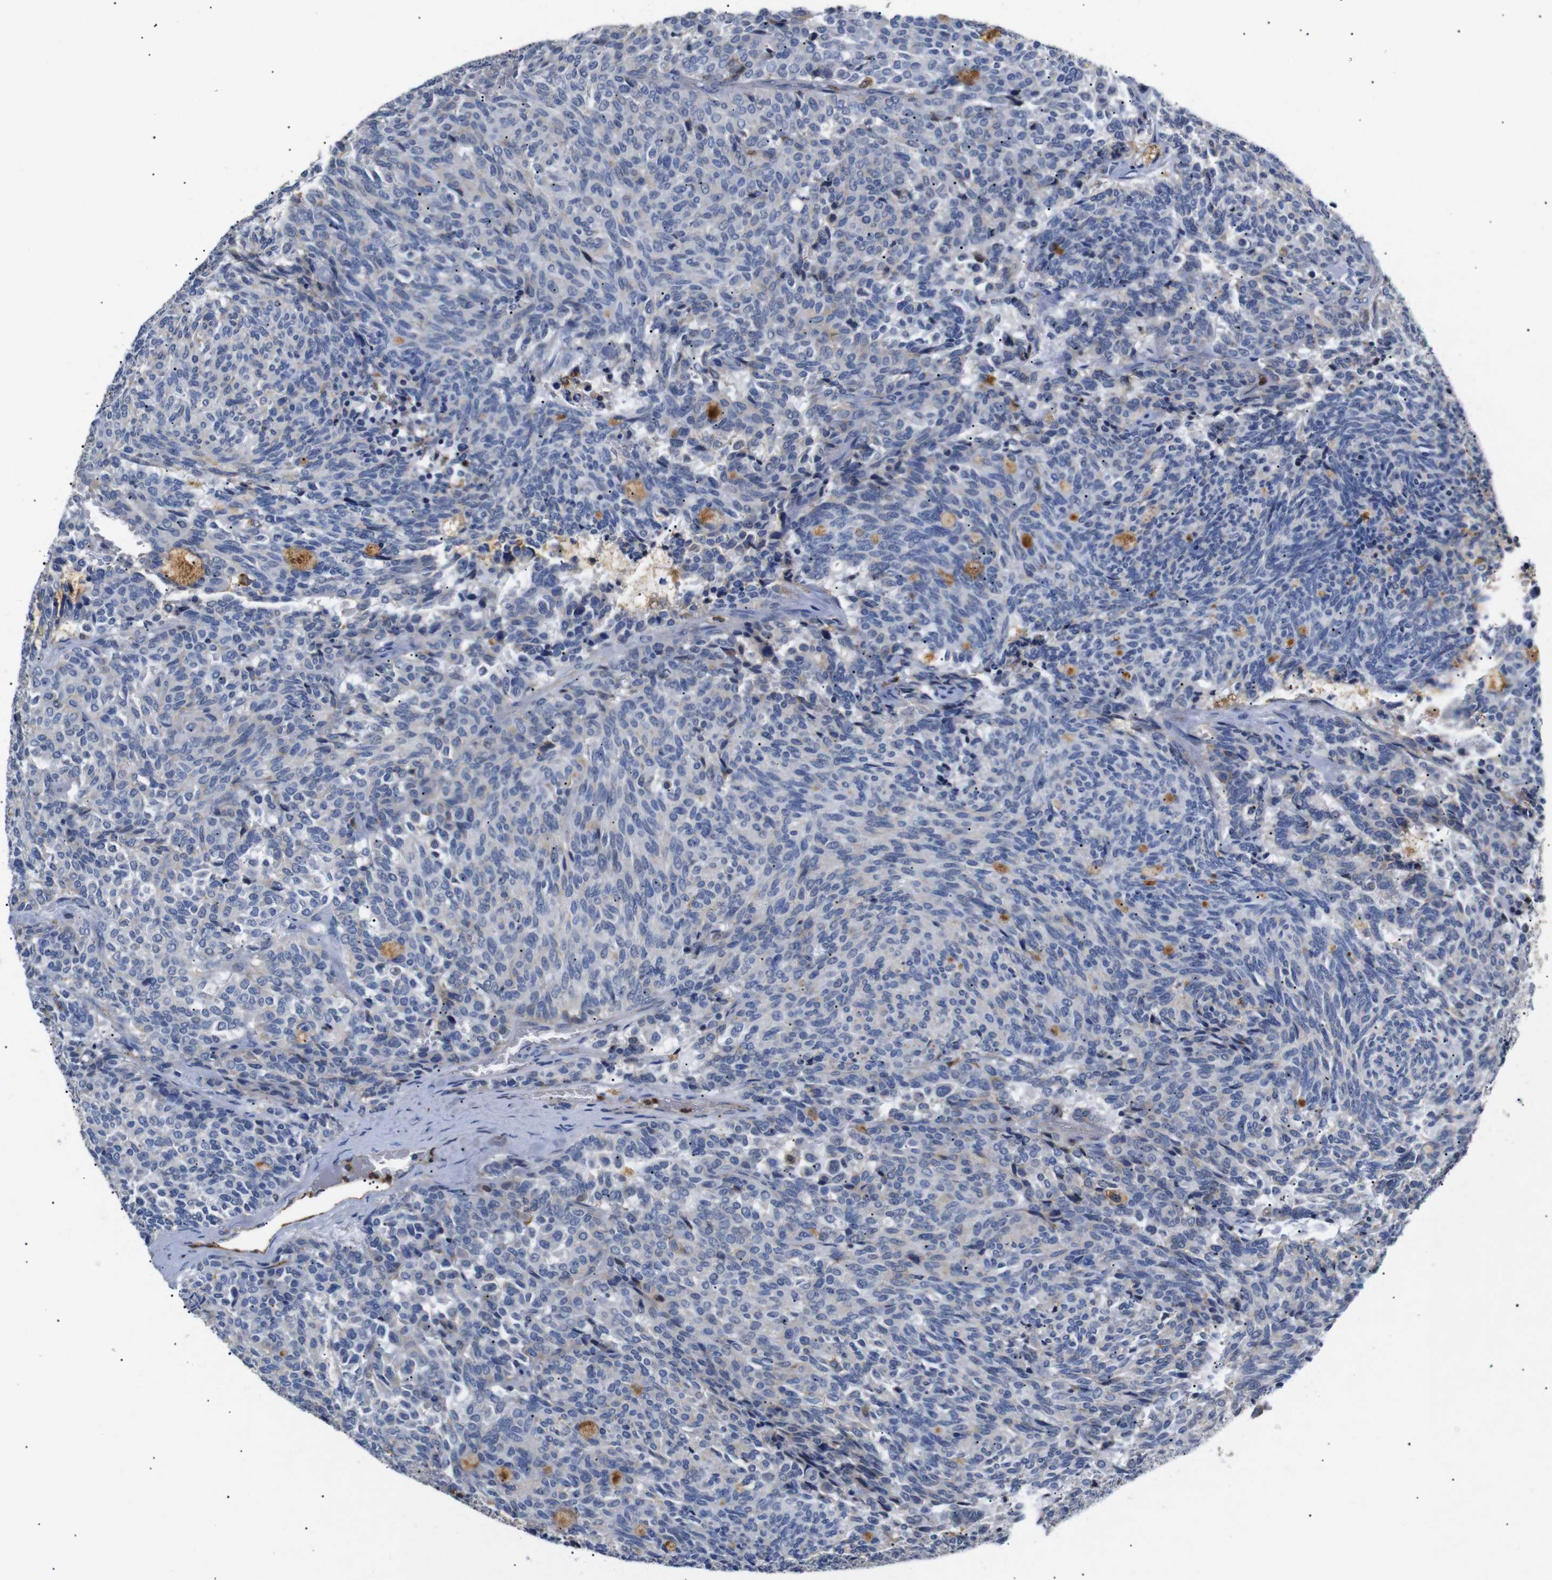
{"staining": {"intensity": "moderate", "quantity": "<25%", "location": "cytoplasmic/membranous"}, "tissue": "carcinoid", "cell_type": "Tumor cells", "image_type": "cancer", "snomed": [{"axis": "morphology", "description": "Carcinoid, malignant, NOS"}, {"axis": "topography", "description": "Pancreas"}], "caption": "This micrograph reveals carcinoid (malignant) stained with IHC to label a protein in brown. The cytoplasmic/membranous of tumor cells show moderate positivity for the protein. Nuclei are counter-stained blue.", "gene": "SDCBP", "patient": {"sex": "female", "age": 54}}